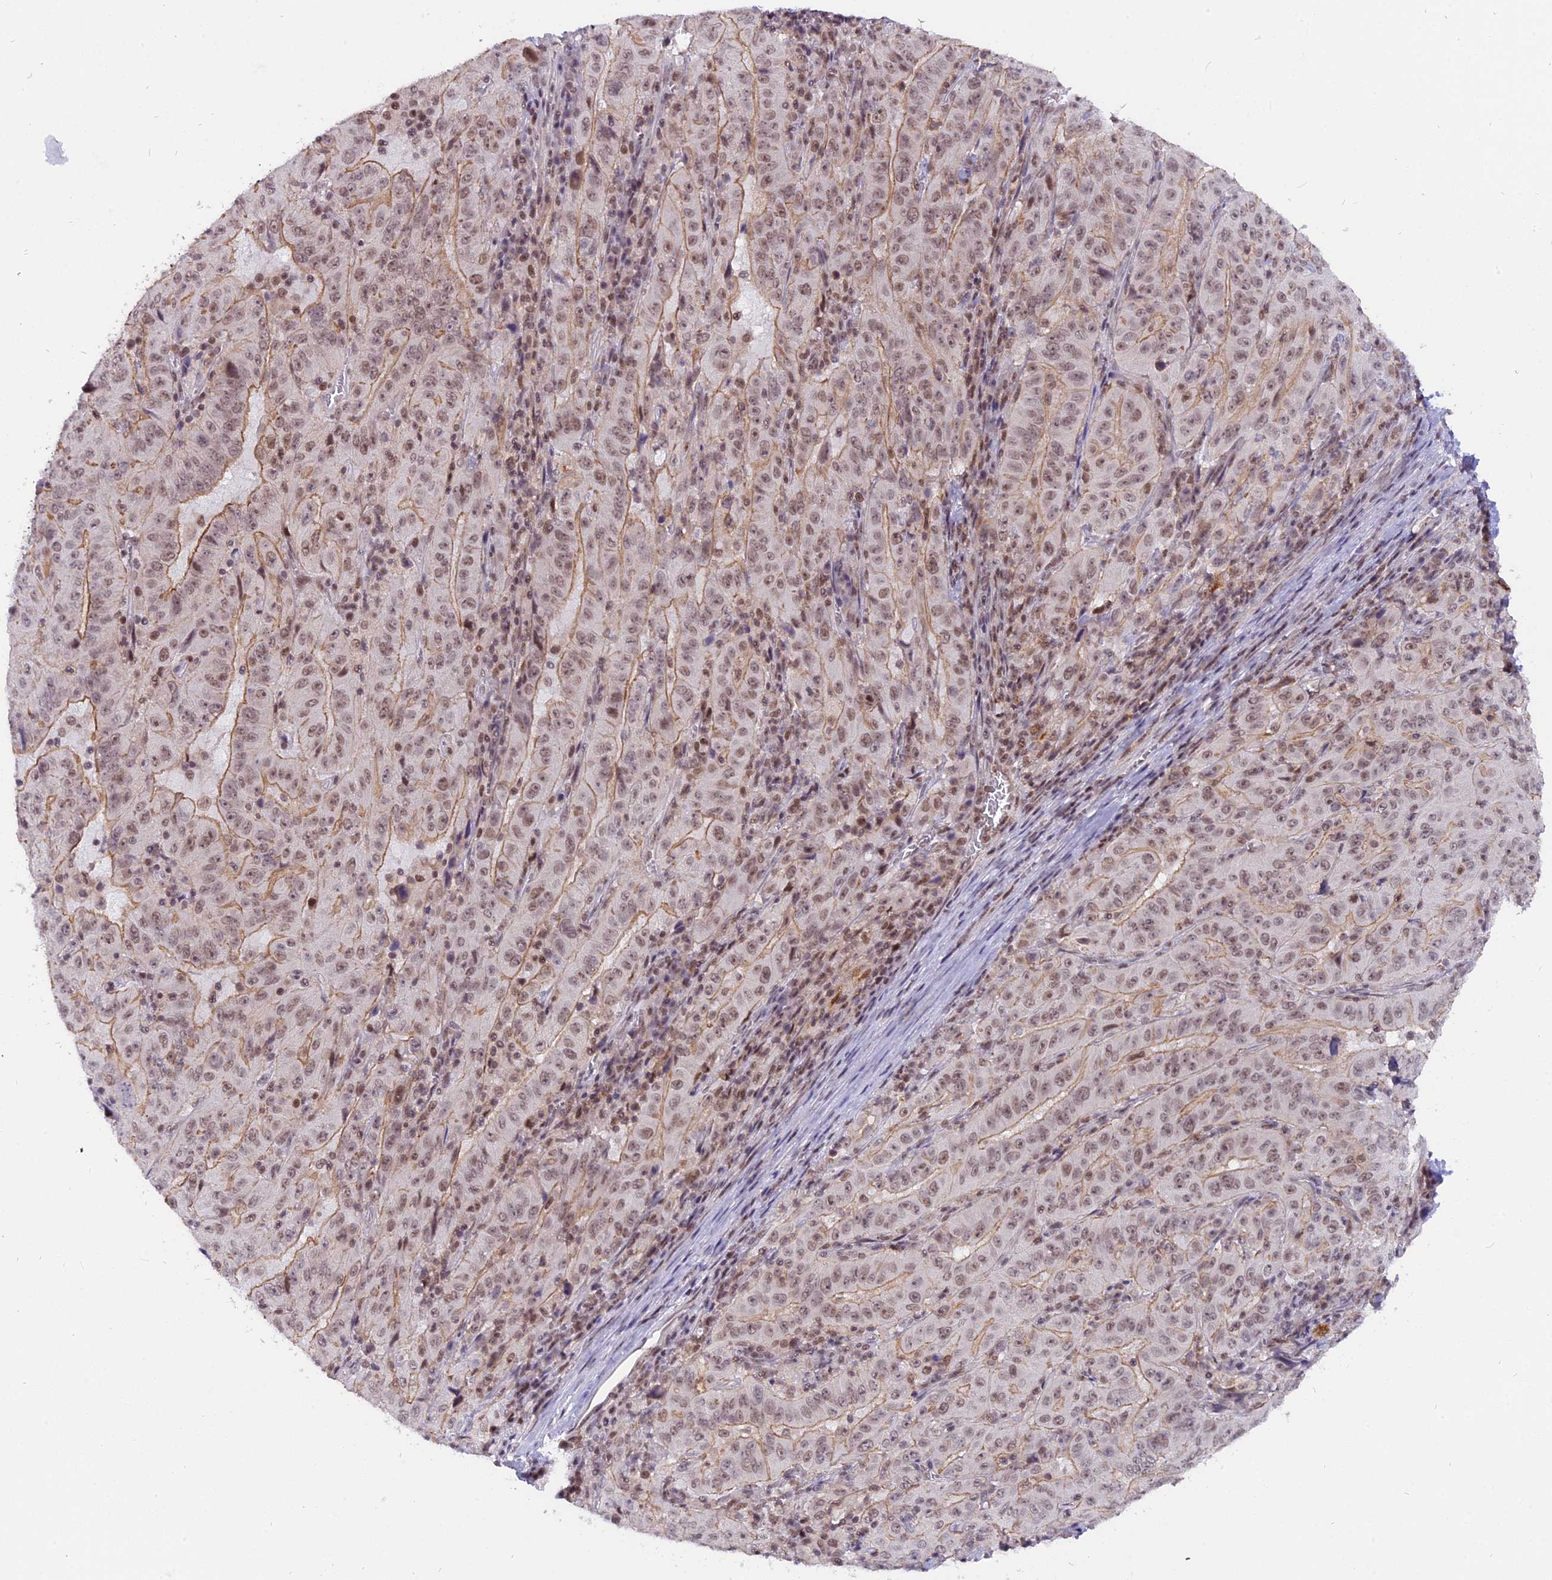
{"staining": {"intensity": "moderate", "quantity": ">75%", "location": "cytoplasmic/membranous,nuclear"}, "tissue": "pancreatic cancer", "cell_type": "Tumor cells", "image_type": "cancer", "snomed": [{"axis": "morphology", "description": "Adenocarcinoma, NOS"}, {"axis": "topography", "description": "Pancreas"}], "caption": "The photomicrograph shows a brown stain indicating the presence of a protein in the cytoplasmic/membranous and nuclear of tumor cells in adenocarcinoma (pancreatic).", "gene": "TADA3", "patient": {"sex": "male", "age": 63}}